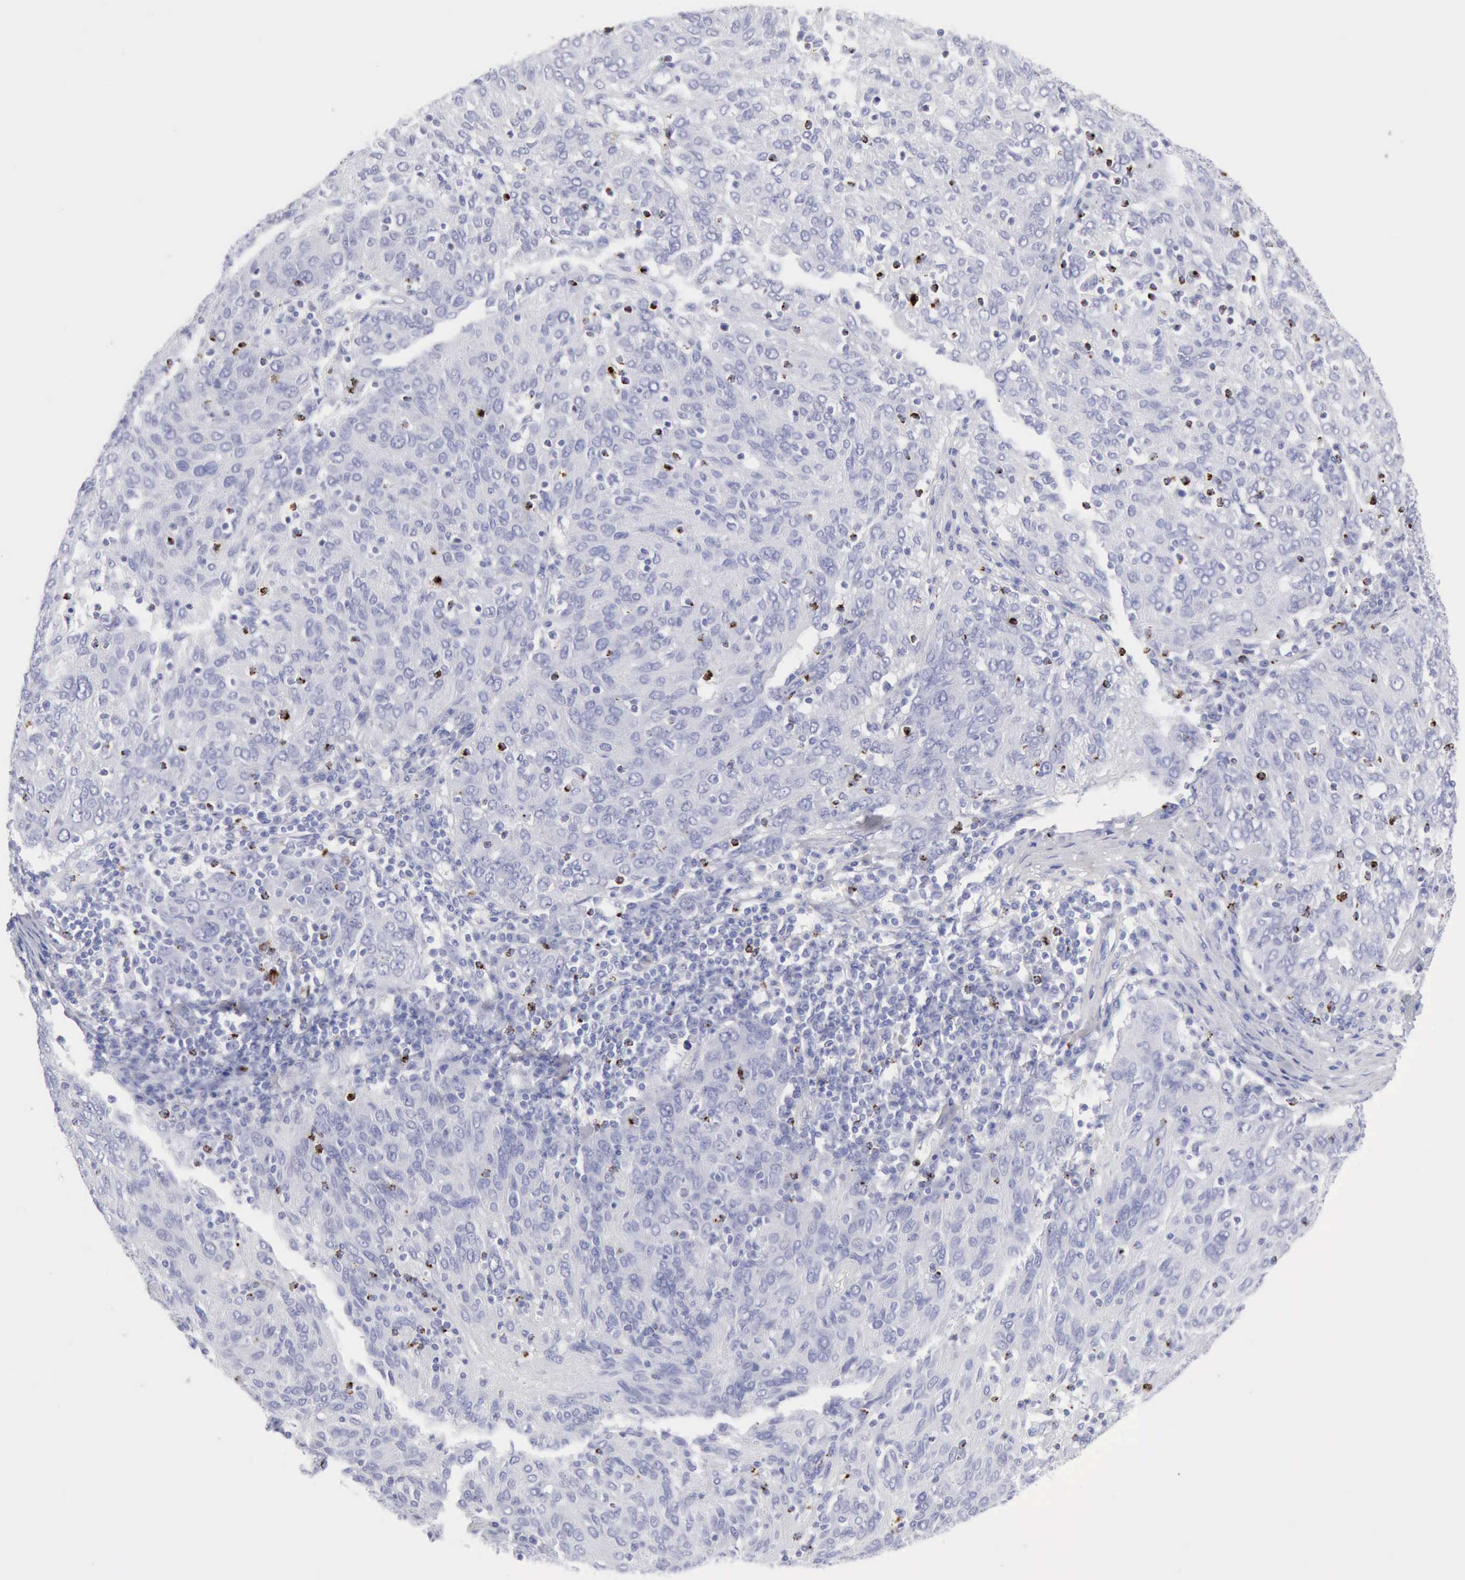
{"staining": {"intensity": "negative", "quantity": "none", "location": "none"}, "tissue": "ovarian cancer", "cell_type": "Tumor cells", "image_type": "cancer", "snomed": [{"axis": "morphology", "description": "Carcinoma, endometroid"}, {"axis": "topography", "description": "Ovary"}], "caption": "Histopathology image shows no protein staining in tumor cells of ovarian cancer tissue.", "gene": "GZMB", "patient": {"sex": "female", "age": 50}}